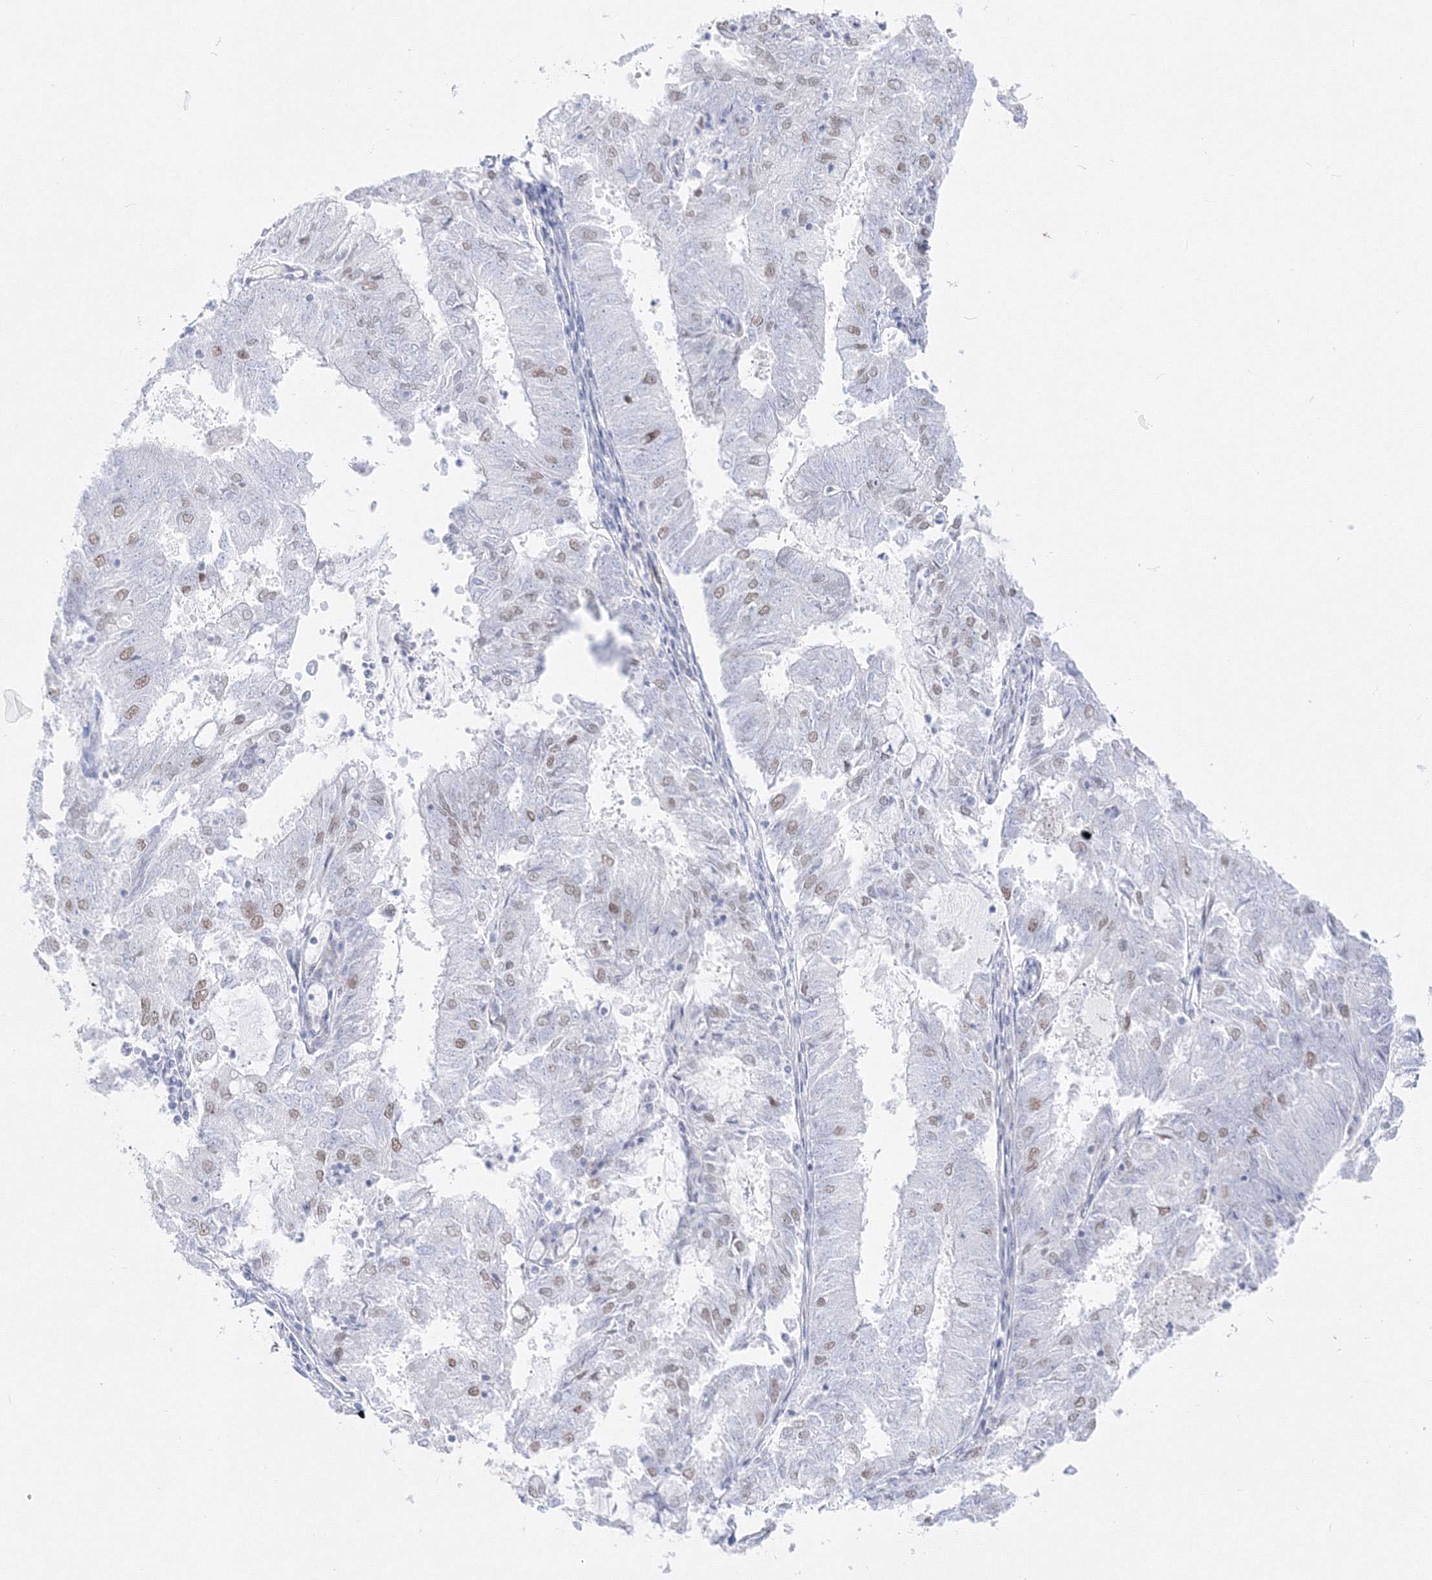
{"staining": {"intensity": "weak", "quantity": "25%-75%", "location": "nuclear"}, "tissue": "endometrial cancer", "cell_type": "Tumor cells", "image_type": "cancer", "snomed": [{"axis": "morphology", "description": "Adenocarcinoma, NOS"}, {"axis": "topography", "description": "Endometrium"}], "caption": "IHC photomicrograph of human adenocarcinoma (endometrial) stained for a protein (brown), which shows low levels of weak nuclear expression in approximately 25%-75% of tumor cells.", "gene": "ZNF638", "patient": {"sex": "female", "age": 57}}